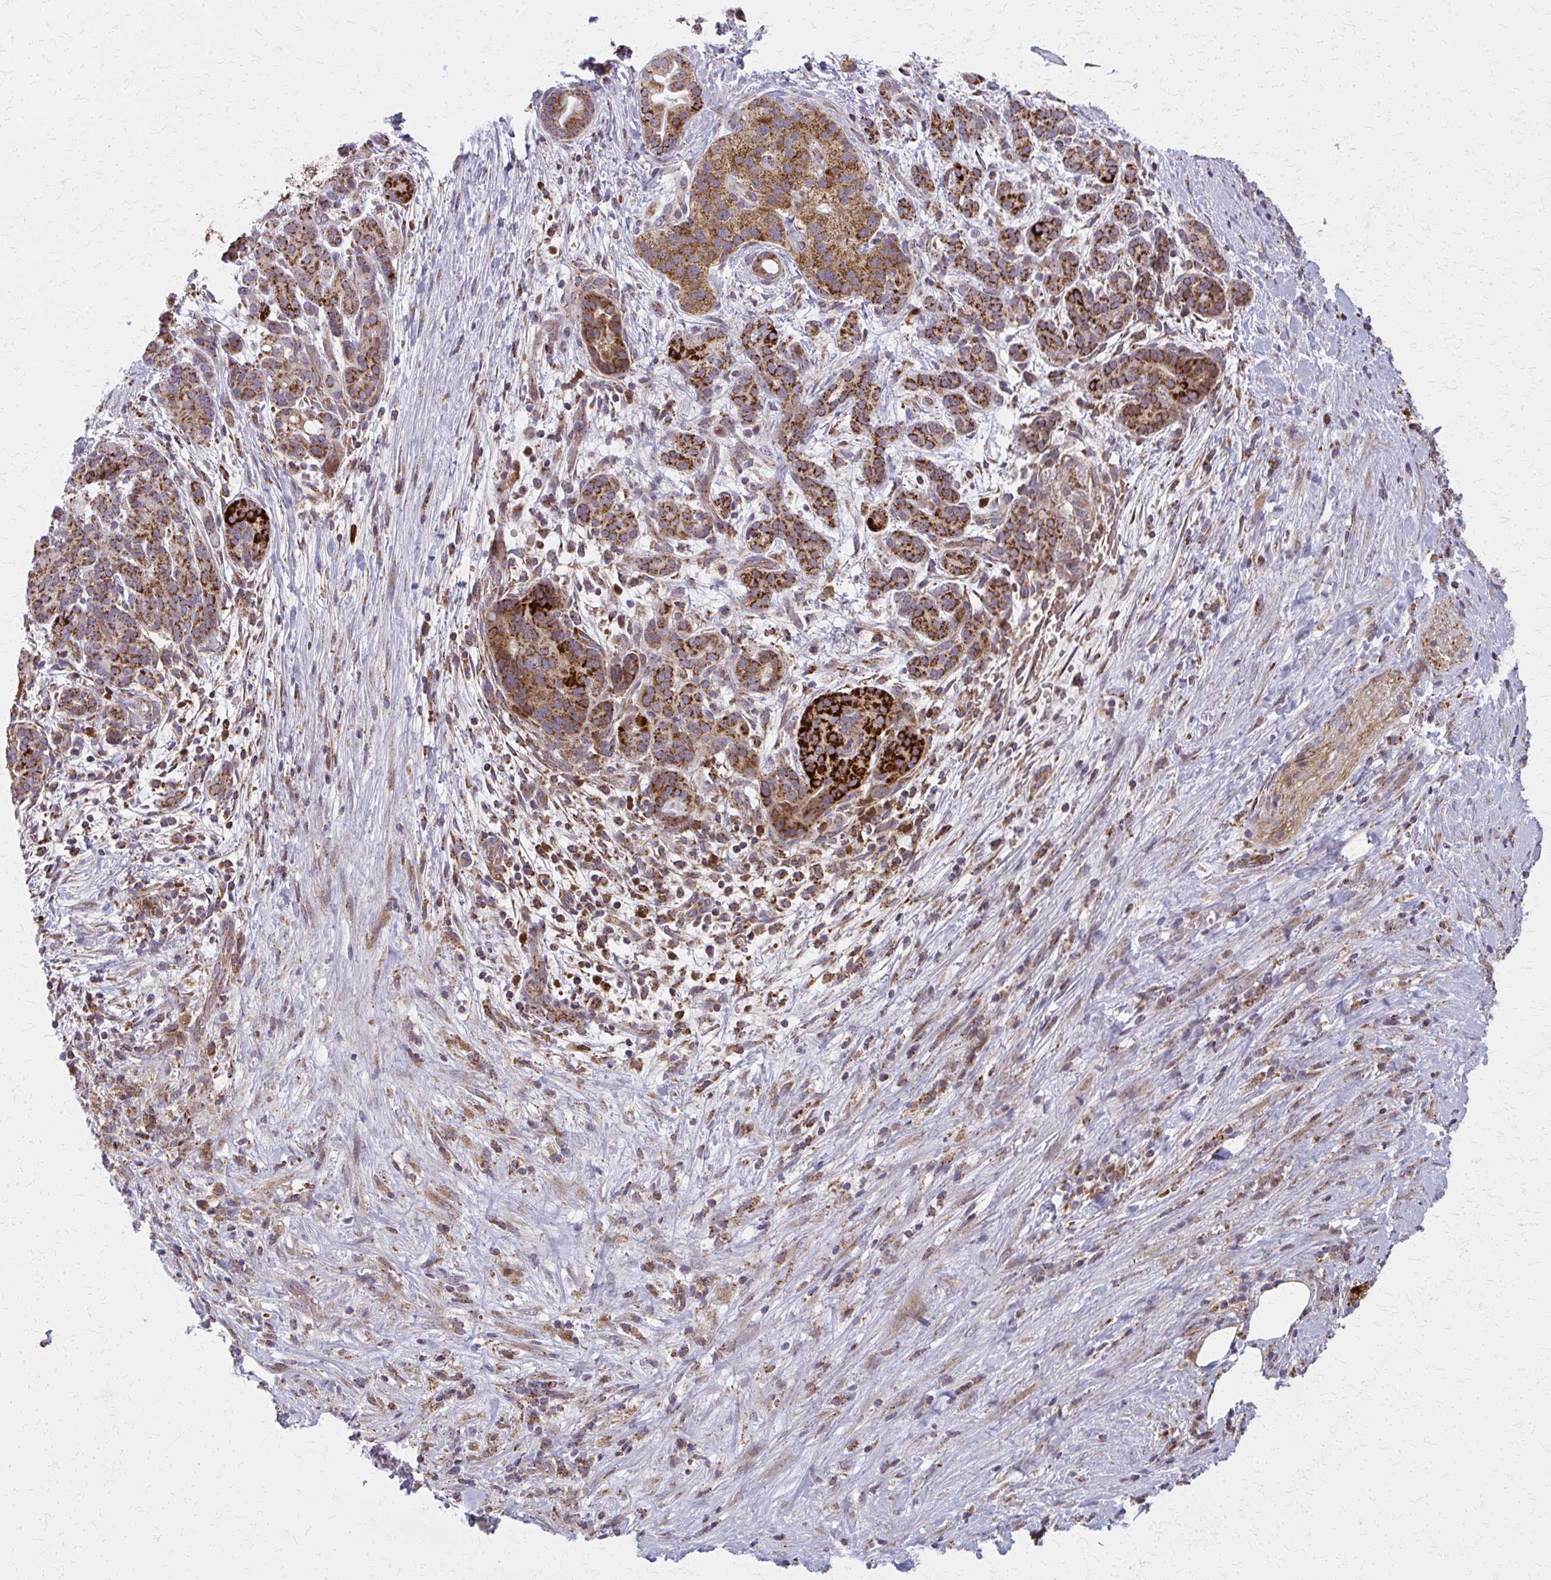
{"staining": {"intensity": "strong", "quantity": ">75%", "location": "cytoplasmic/membranous"}, "tissue": "pancreatic cancer", "cell_type": "Tumor cells", "image_type": "cancer", "snomed": [{"axis": "morphology", "description": "Adenocarcinoma, NOS"}, {"axis": "topography", "description": "Pancreas"}], "caption": "Tumor cells display strong cytoplasmic/membranous staining in about >75% of cells in adenocarcinoma (pancreatic).", "gene": "MCCC1", "patient": {"sex": "male", "age": 44}}